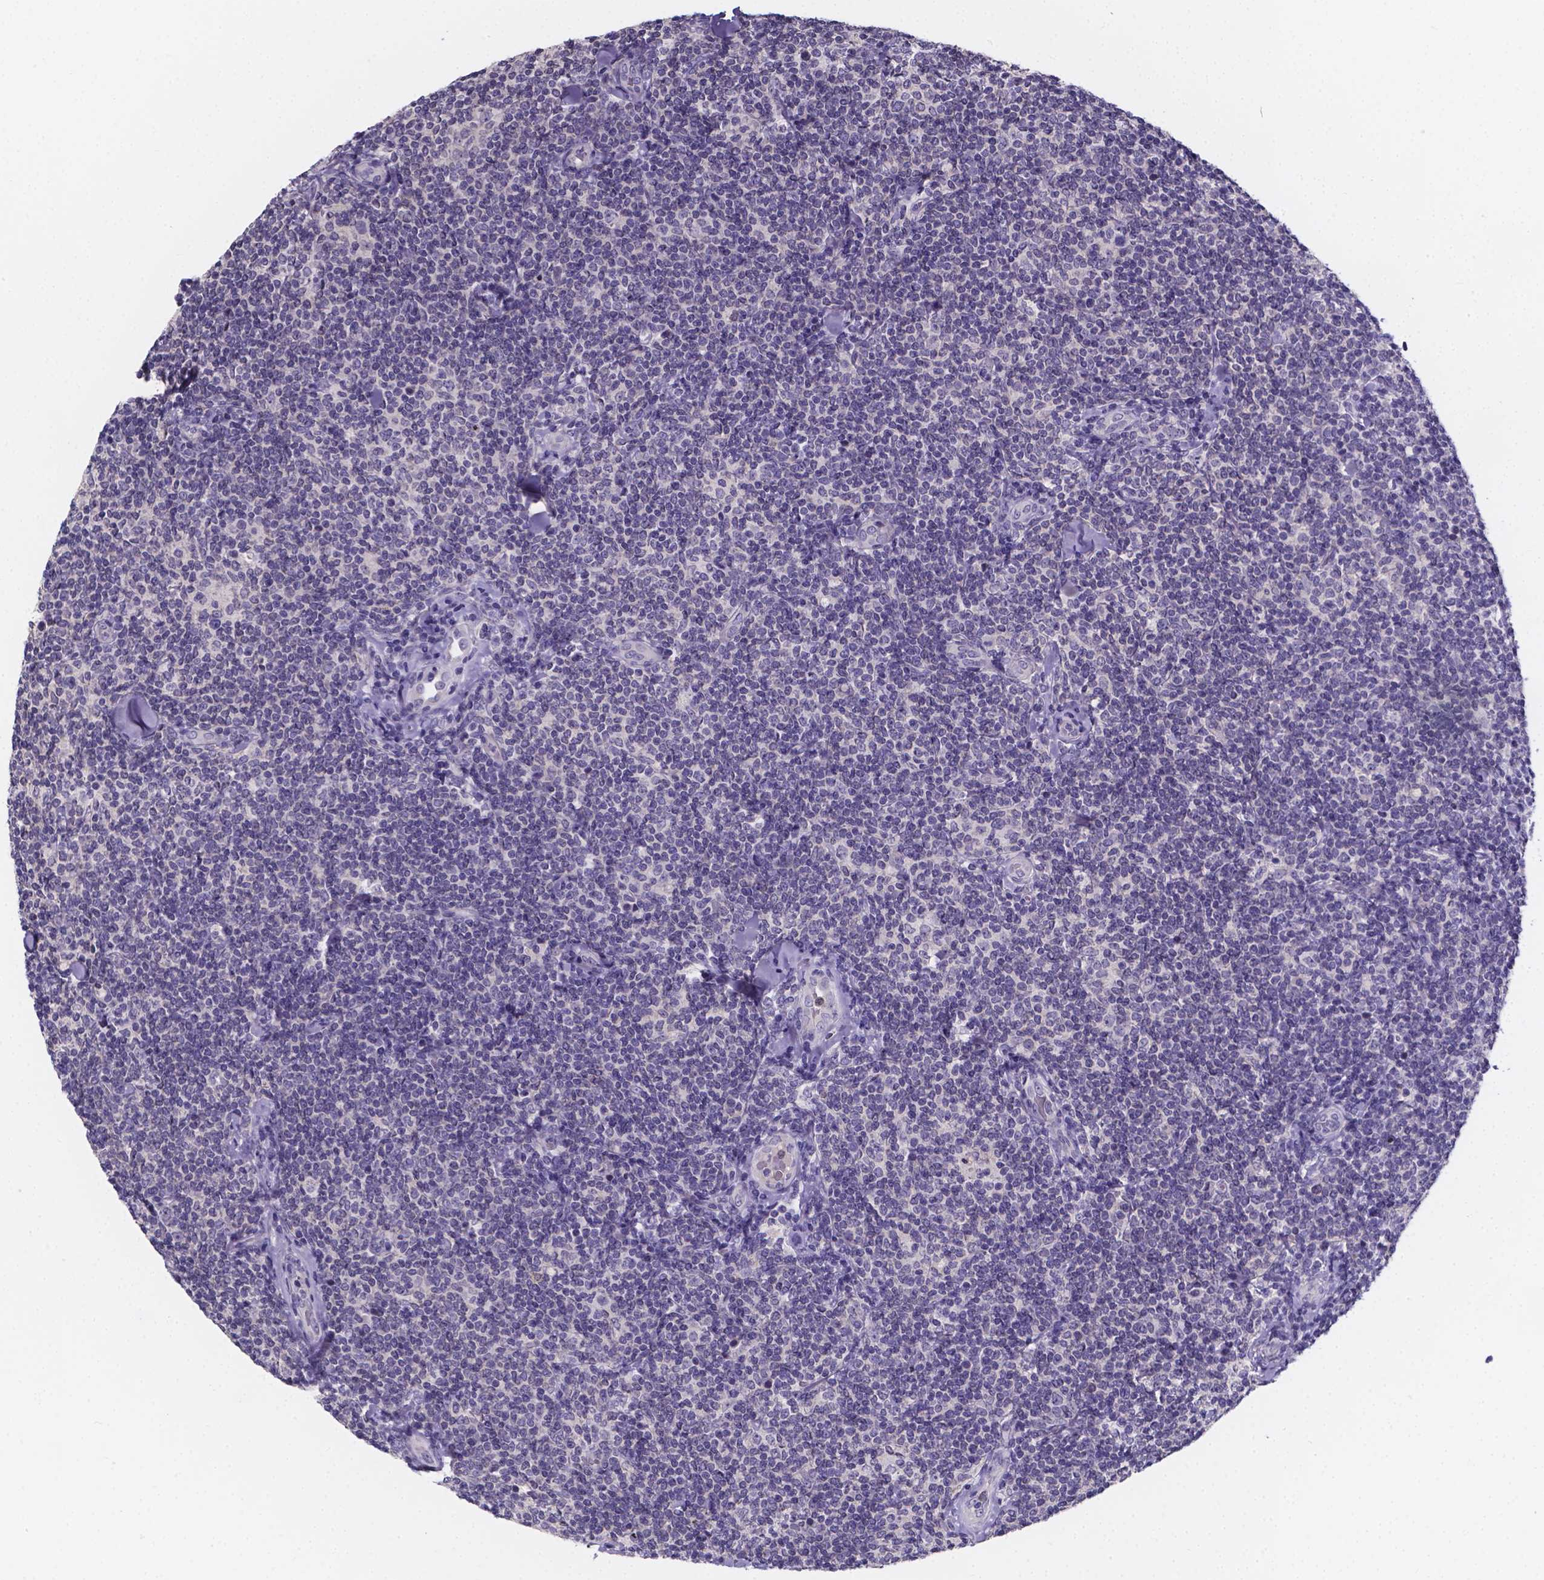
{"staining": {"intensity": "negative", "quantity": "none", "location": "none"}, "tissue": "lymphoma", "cell_type": "Tumor cells", "image_type": "cancer", "snomed": [{"axis": "morphology", "description": "Malignant lymphoma, non-Hodgkin's type, Low grade"}, {"axis": "topography", "description": "Lymph node"}], "caption": "Tumor cells show no significant positivity in lymphoma.", "gene": "SPOCD1", "patient": {"sex": "female", "age": 56}}